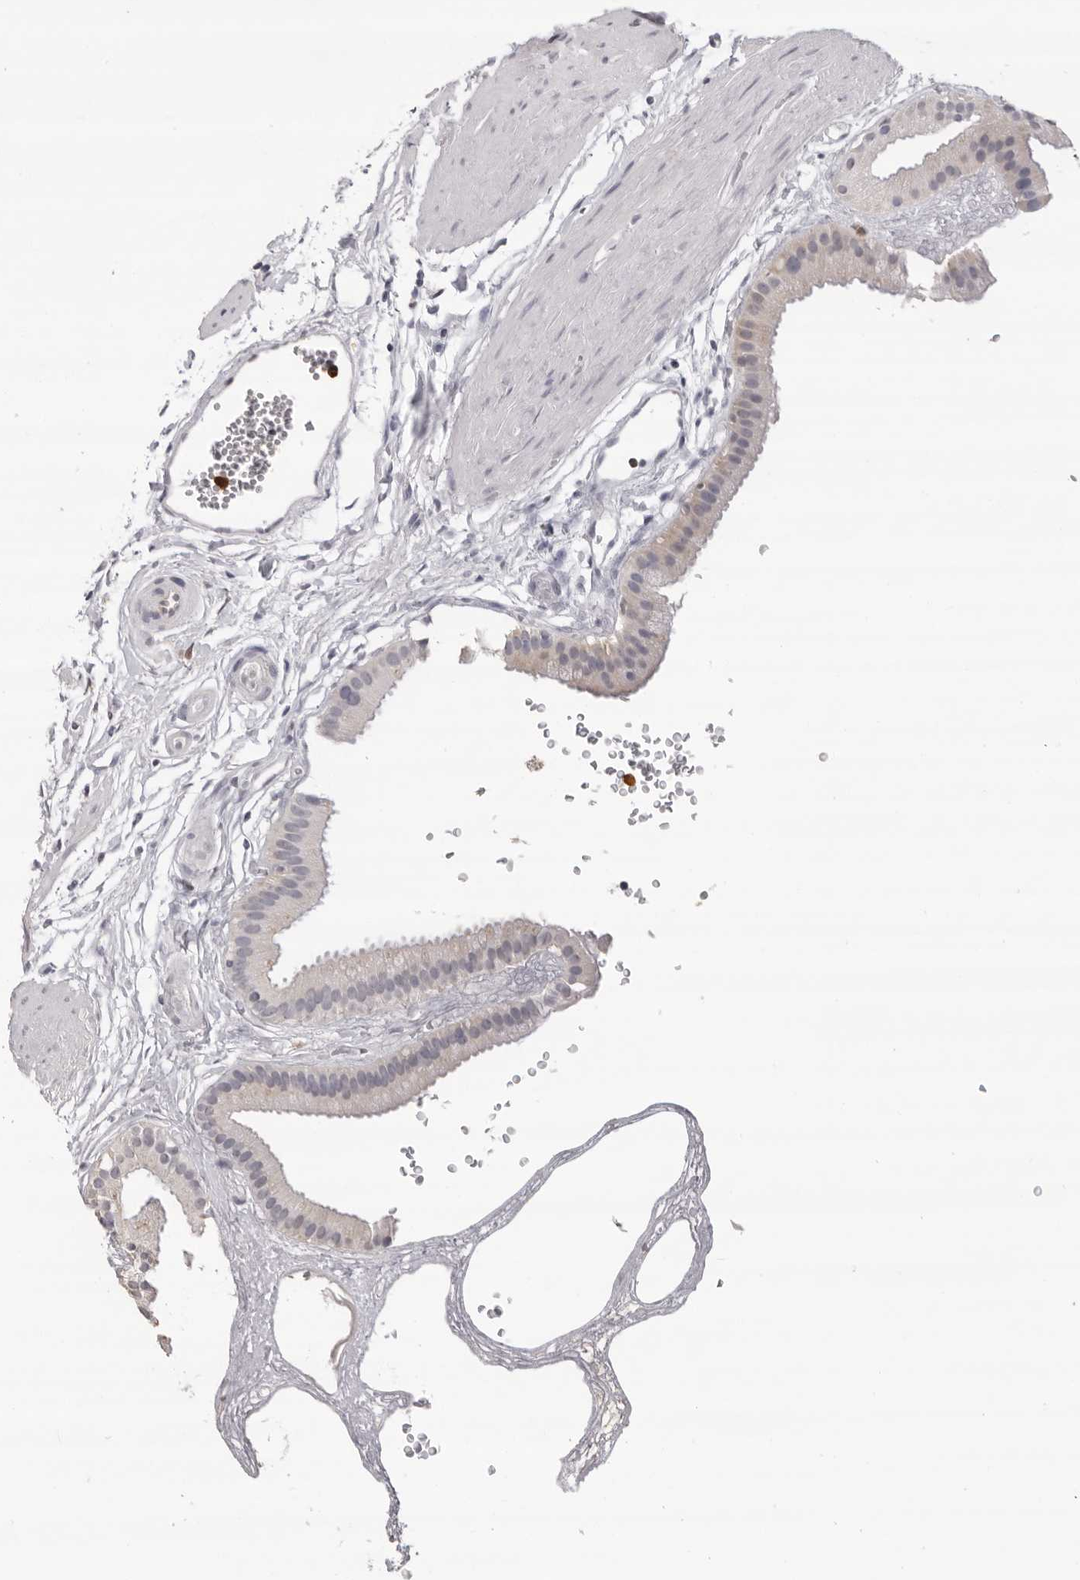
{"staining": {"intensity": "negative", "quantity": "none", "location": "none"}, "tissue": "gallbladder", "cell_type": "Glandular cells", "image_type": "normal", "snomed": [{"axis": "morphology", "description": "Normal tissue, NOS"}, {"axis": "topography", "description": "Gallbladder"}], "caption": "Human gallbladder stained for a protein using IHC displays no staining in glandular cells.", "gene": "IL31", "patient": {"sex": "female", "age": 64}}